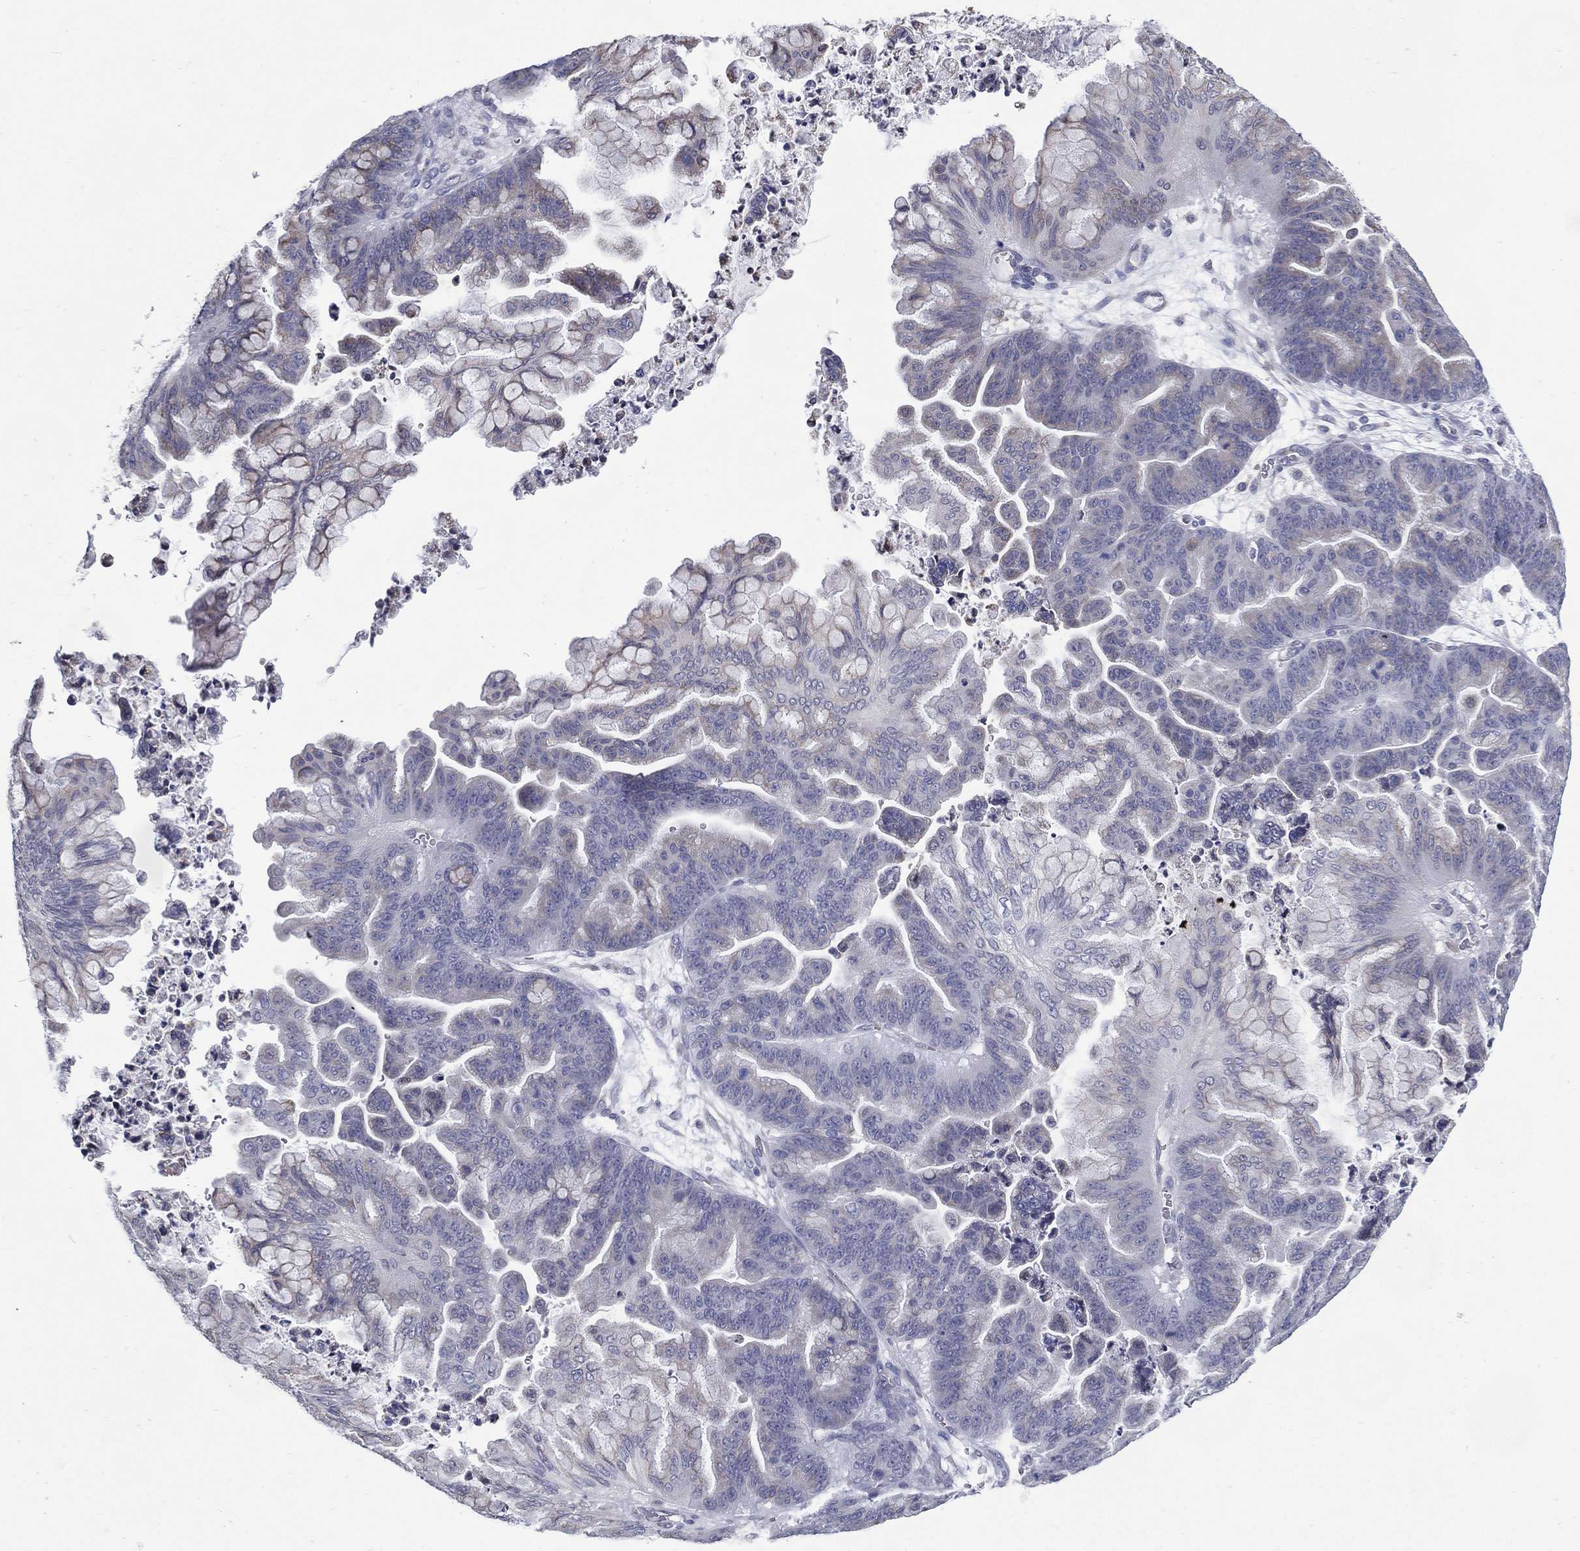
{"staining": {"intensity": "negative", "quantity": "none", "location": "none"}, "tissue": "ovarian cancer", "cell_type": "Tumor cells", "image_type": "cancer", "snomed": [{"axis": "morphology", "description": "Cystadenocarcinoma, mucinous, NOS"}, {"axis": "topography", "description": "Ovary"}], "caption": "This is an IHC micrograph of ovarian cancer (mucinous cystadenocarcinoma). There is no positivity in tumor cells.", "gene": "C19orf18", "patient": {"sex": "female", "age": 67}}